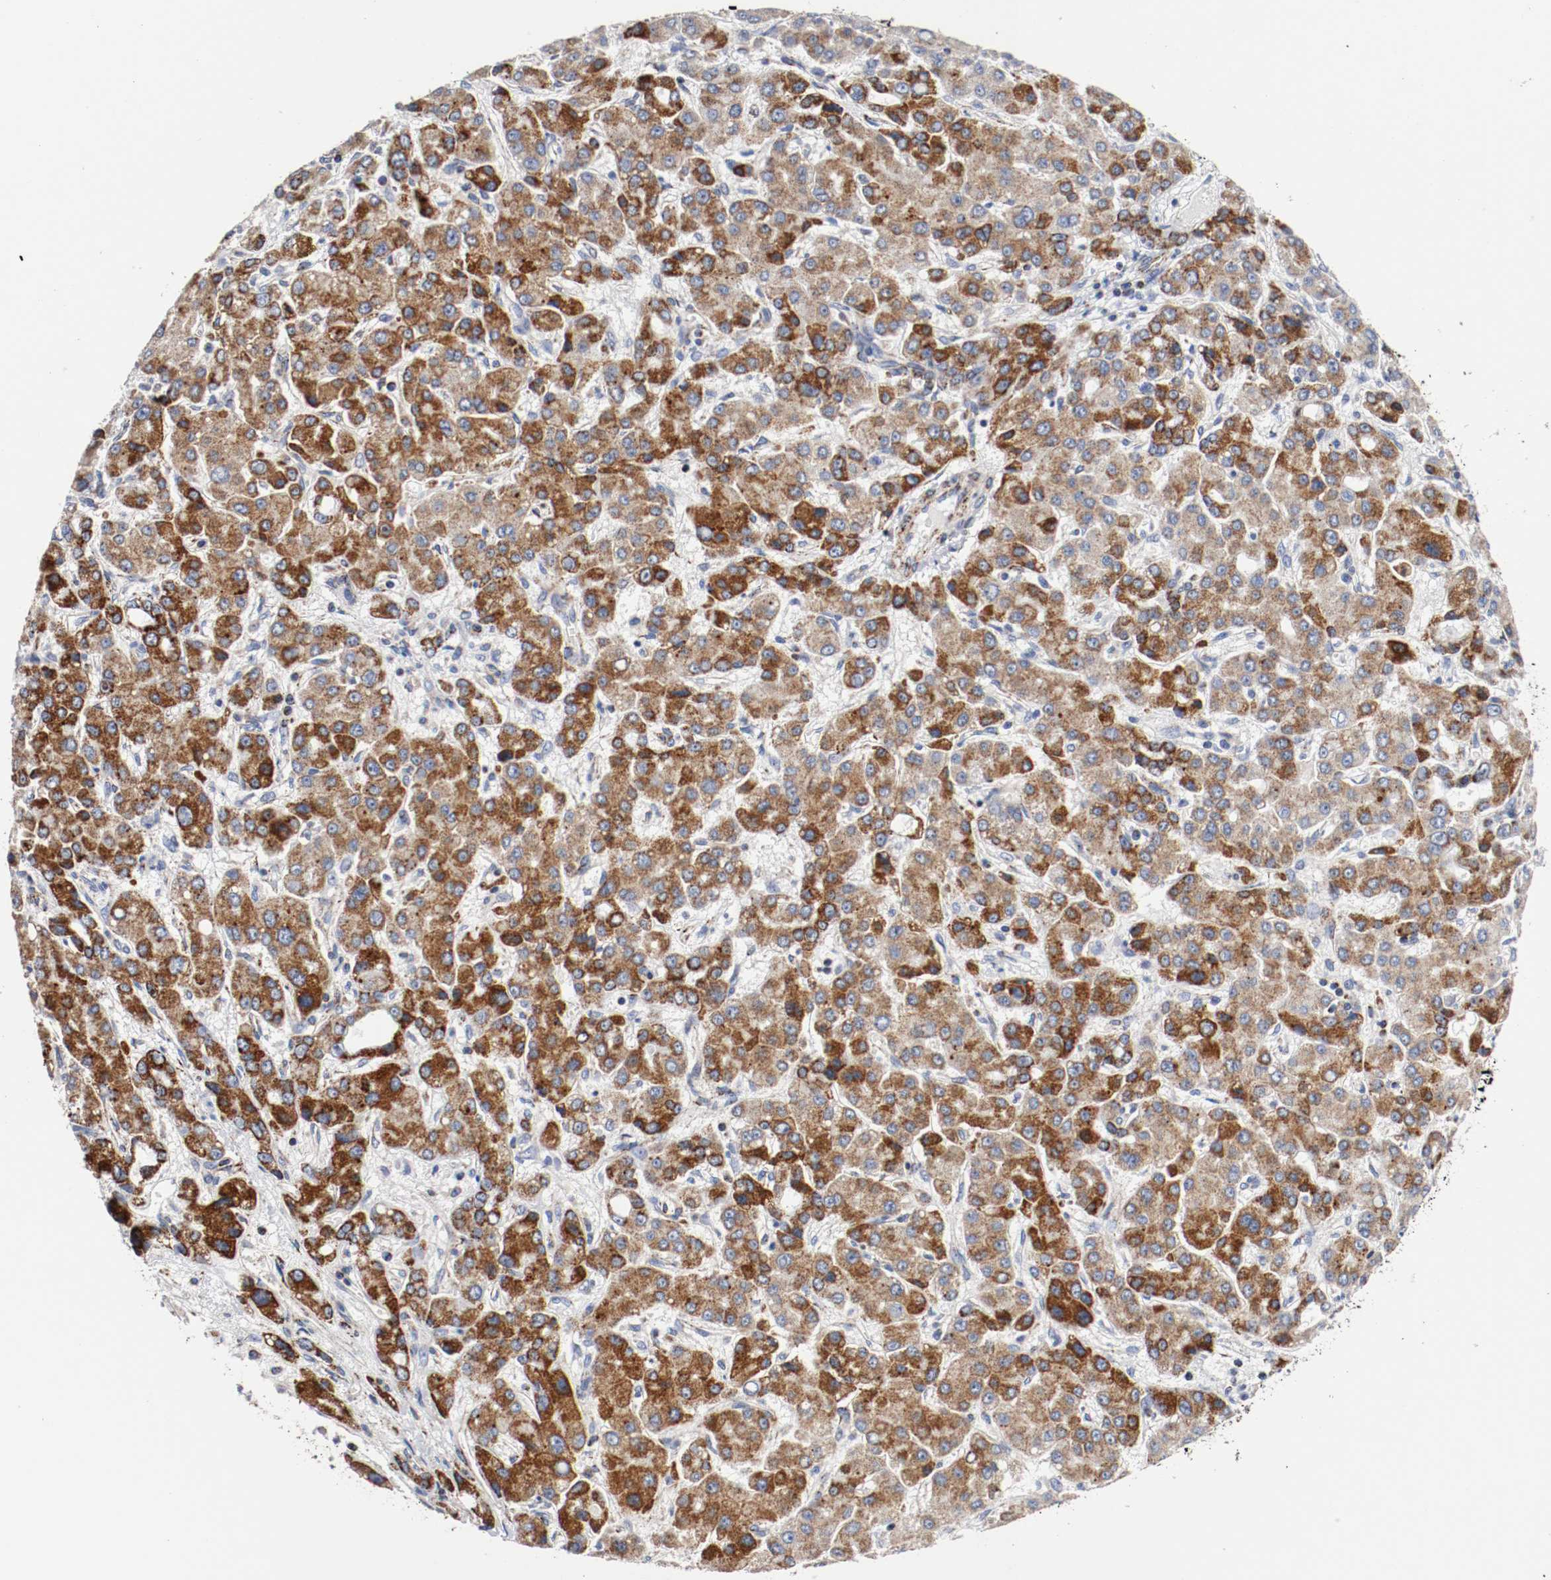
{"staining": {"intensity": "strong", "quantity": ">75%", "location": "cytoplasmic/membranous"}, "tissue": "liver cancer", "cell_type": "Tumor cells", "image_type": "cancer", "snomed": [{"axis": "morphology", "description": "Carcinoma, Hepatocellular, NOS"}, {"axis": "topography", "description": "Liver"}], "caption": "Immunohistochemistry (IHC) (DAB (3,3'-diaminobenzidine)) staining of liver cancer demonstrates strong cytoplasmic/membranous protein positivity in approximately >75% of tumor cells. The protein of interest is shown in brown color, while the nuclei are stained blue.", "gene": "TUBD1", "patient": {"sex": "male", "age": 55}}